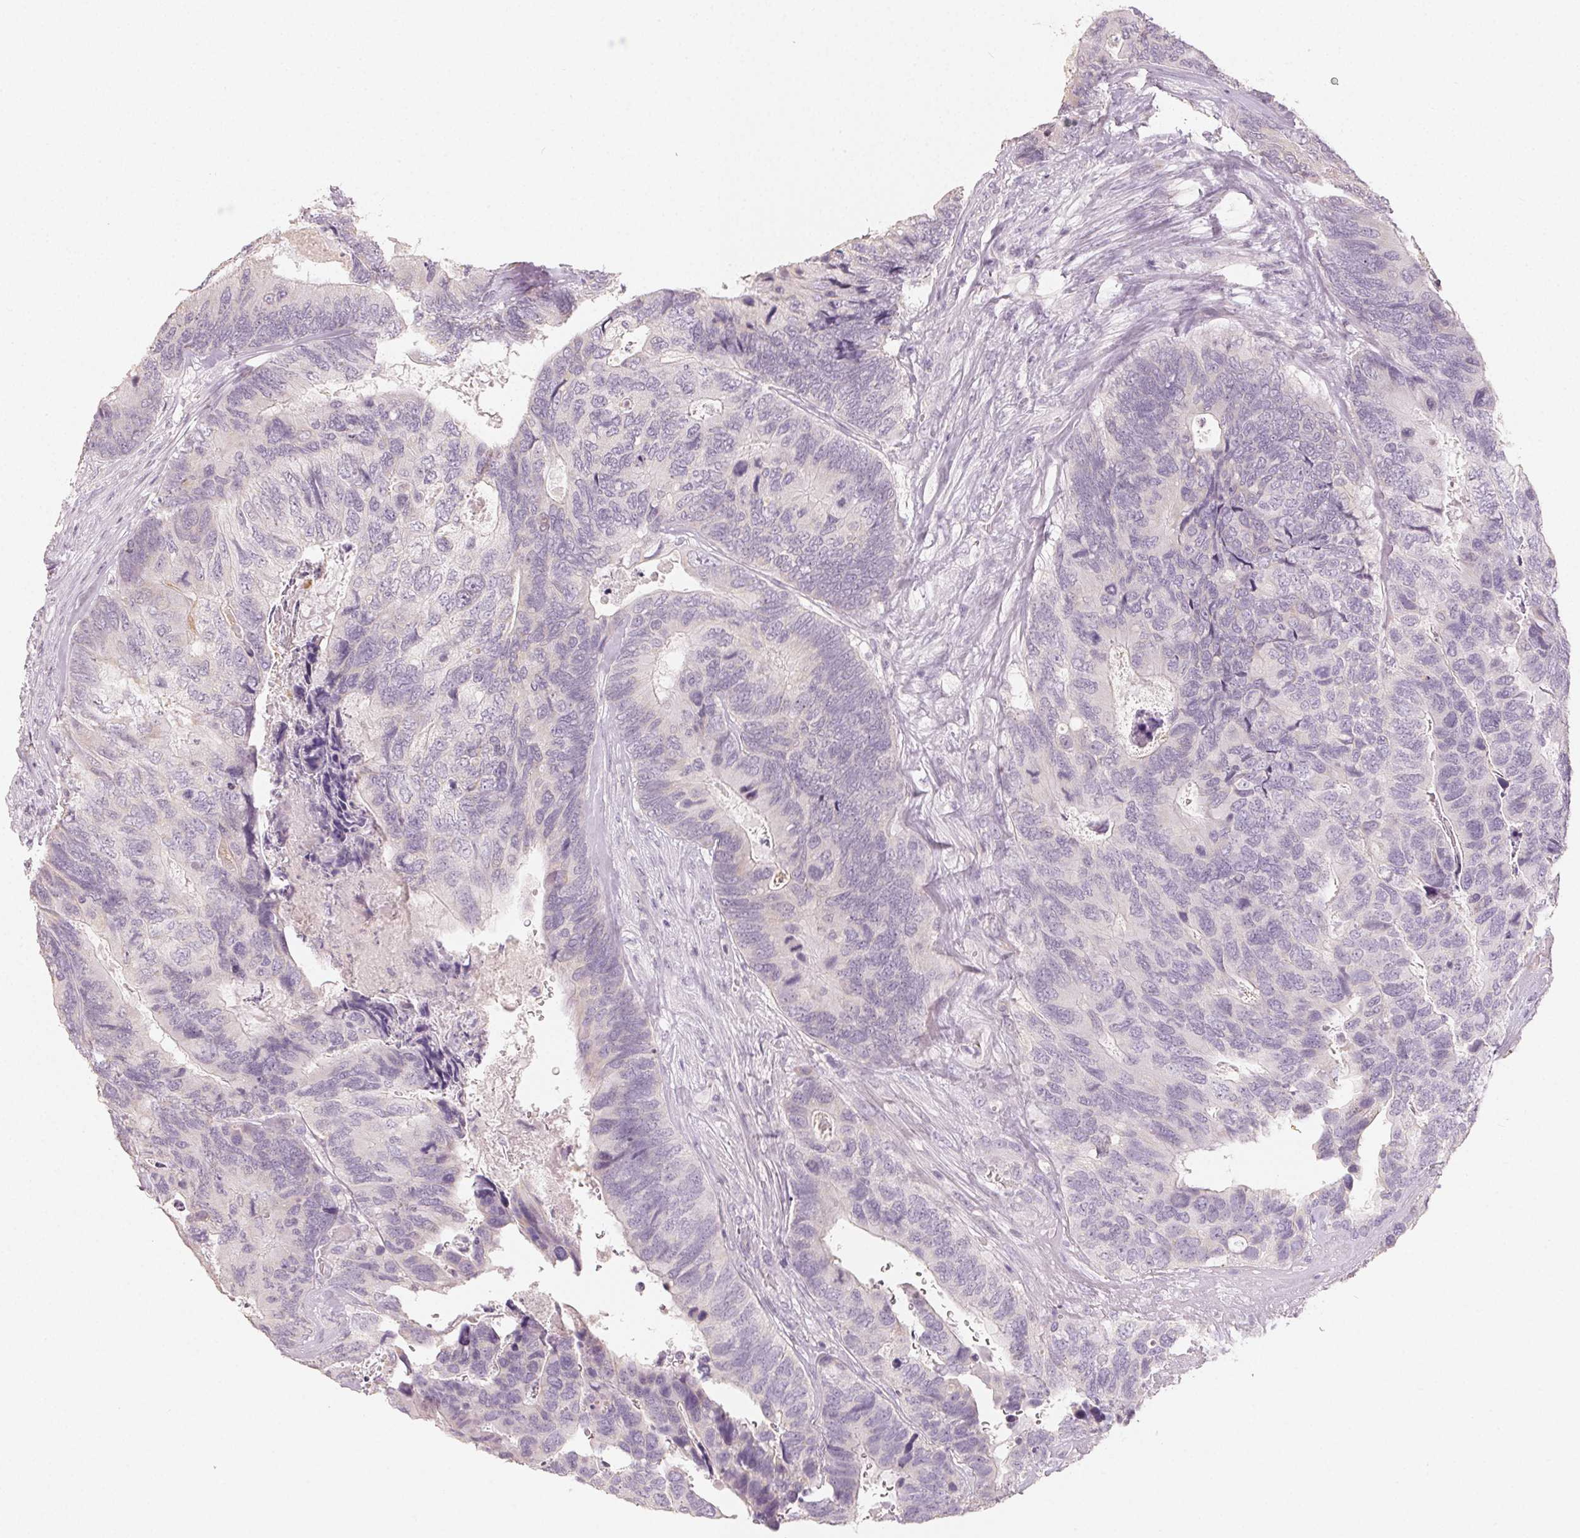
{"staining": {"intensity": "negative", "quantity": "none", "location": "none"}, "tissue": "breast cancer", "cell_type": "Tumor cells", "image_type": "cancer", "snomed": [{"axis": "morphology", "description": "Lobular carcinoma"}, {"axis": "topography", "description": "Breast"}], "caption": "The histopathology image shows no staining of tumor cells in breast cancer (lobular carcinoma).", "gene": "LVRN", "patient": {"sex": "female", "age": 59}}